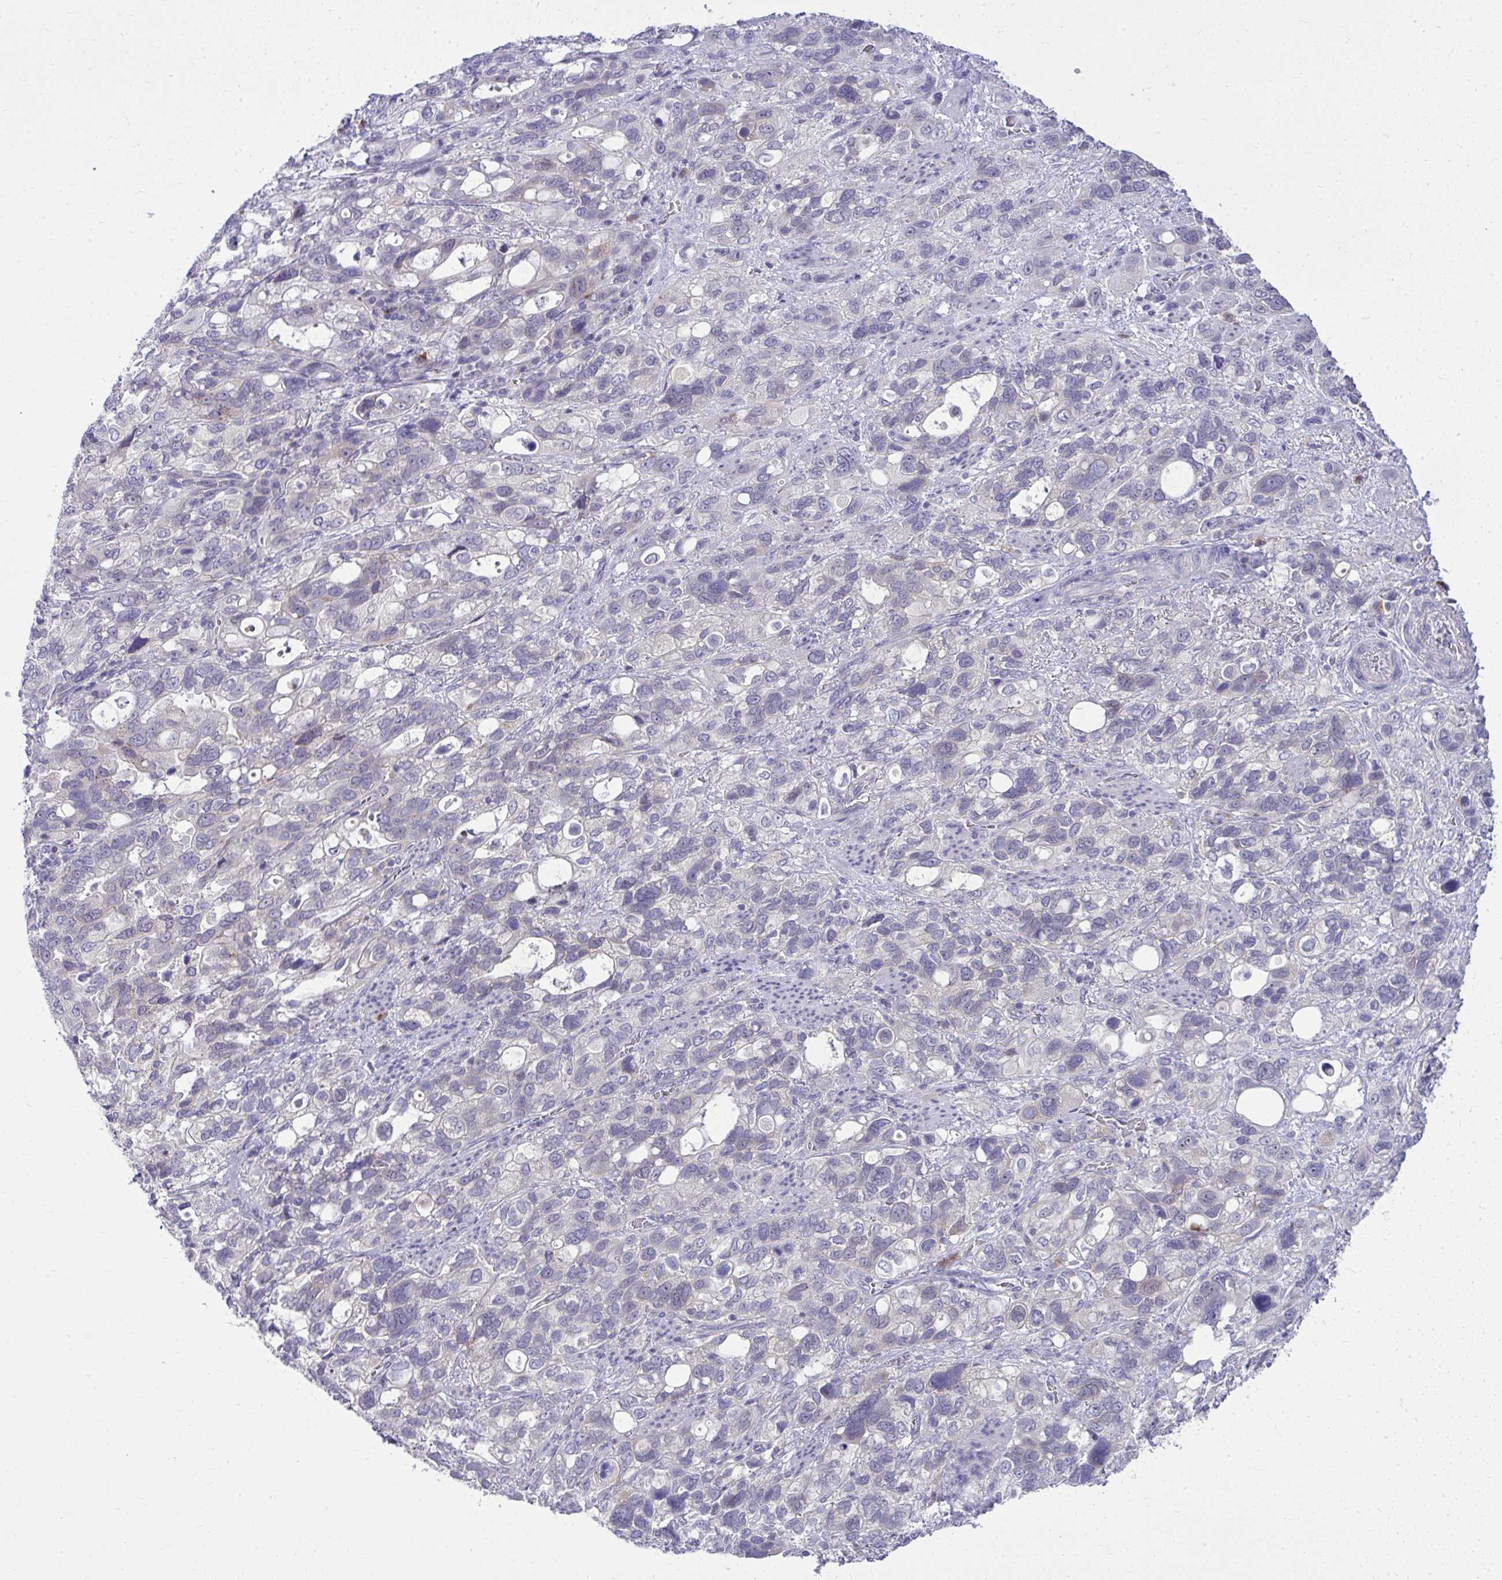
{"staining": {"intensity": "negative", "quantity": "none", "location": "none"}, "tissue": "stomach cancer", "cell_type": "Tumor cells", "image_type": "cancer", "snomed": [{"axis": "morphology", "description": "Adenocarcinoma, NOS"}, {"axis": "topography", "description": "Stomach, upper"}], "caption": "Immunohistochemistry (IHC) of human adenocarcinoma (stomach) demonstrates no positivity in tumor cells.", "gene": "DPY19L1", "patient": {"sex": "female", "age": 81}}